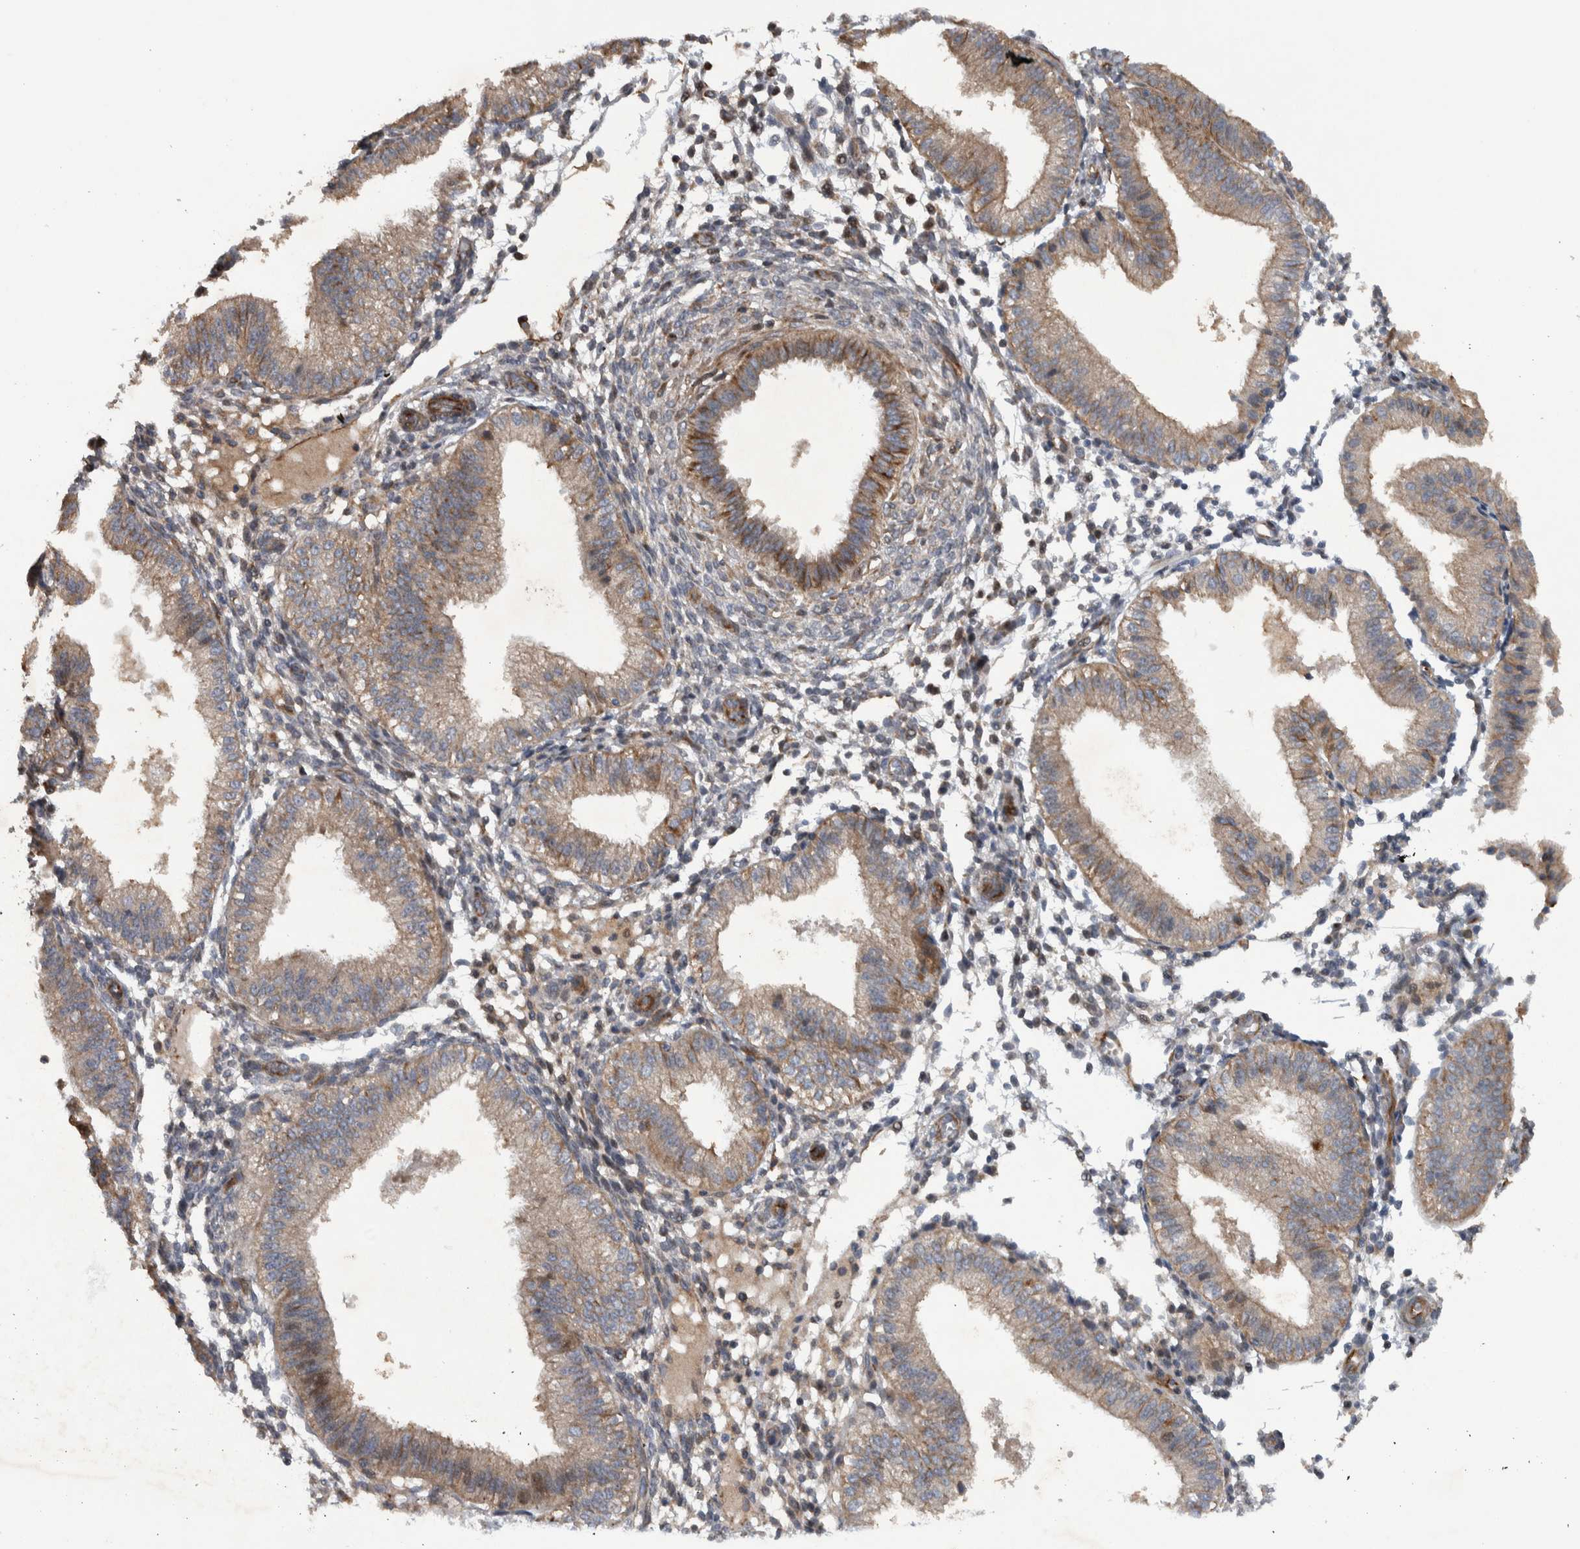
{"staining": {"intensity": "weak", "quantity": "25%-75%", "location": "cytoplasmic/membranous"}, "tissue": "endometrium", "cell_type": "Cells in endometrial stroma", "image_type": "normal", "snomed": [{"axis": "morphology", "description": "Normal tissue, NOS"}, {"axis": "topography", "description": "Endometrium"}], "caption": "Endometrium stained with immunohistochemistry (IHC) exhibits weak cytoplasmic/membranous expression in about 25%-75% of cells in endometrial stroma.", "gene": "NT5C2", "patient": {"sex": "female", "age": 39}}